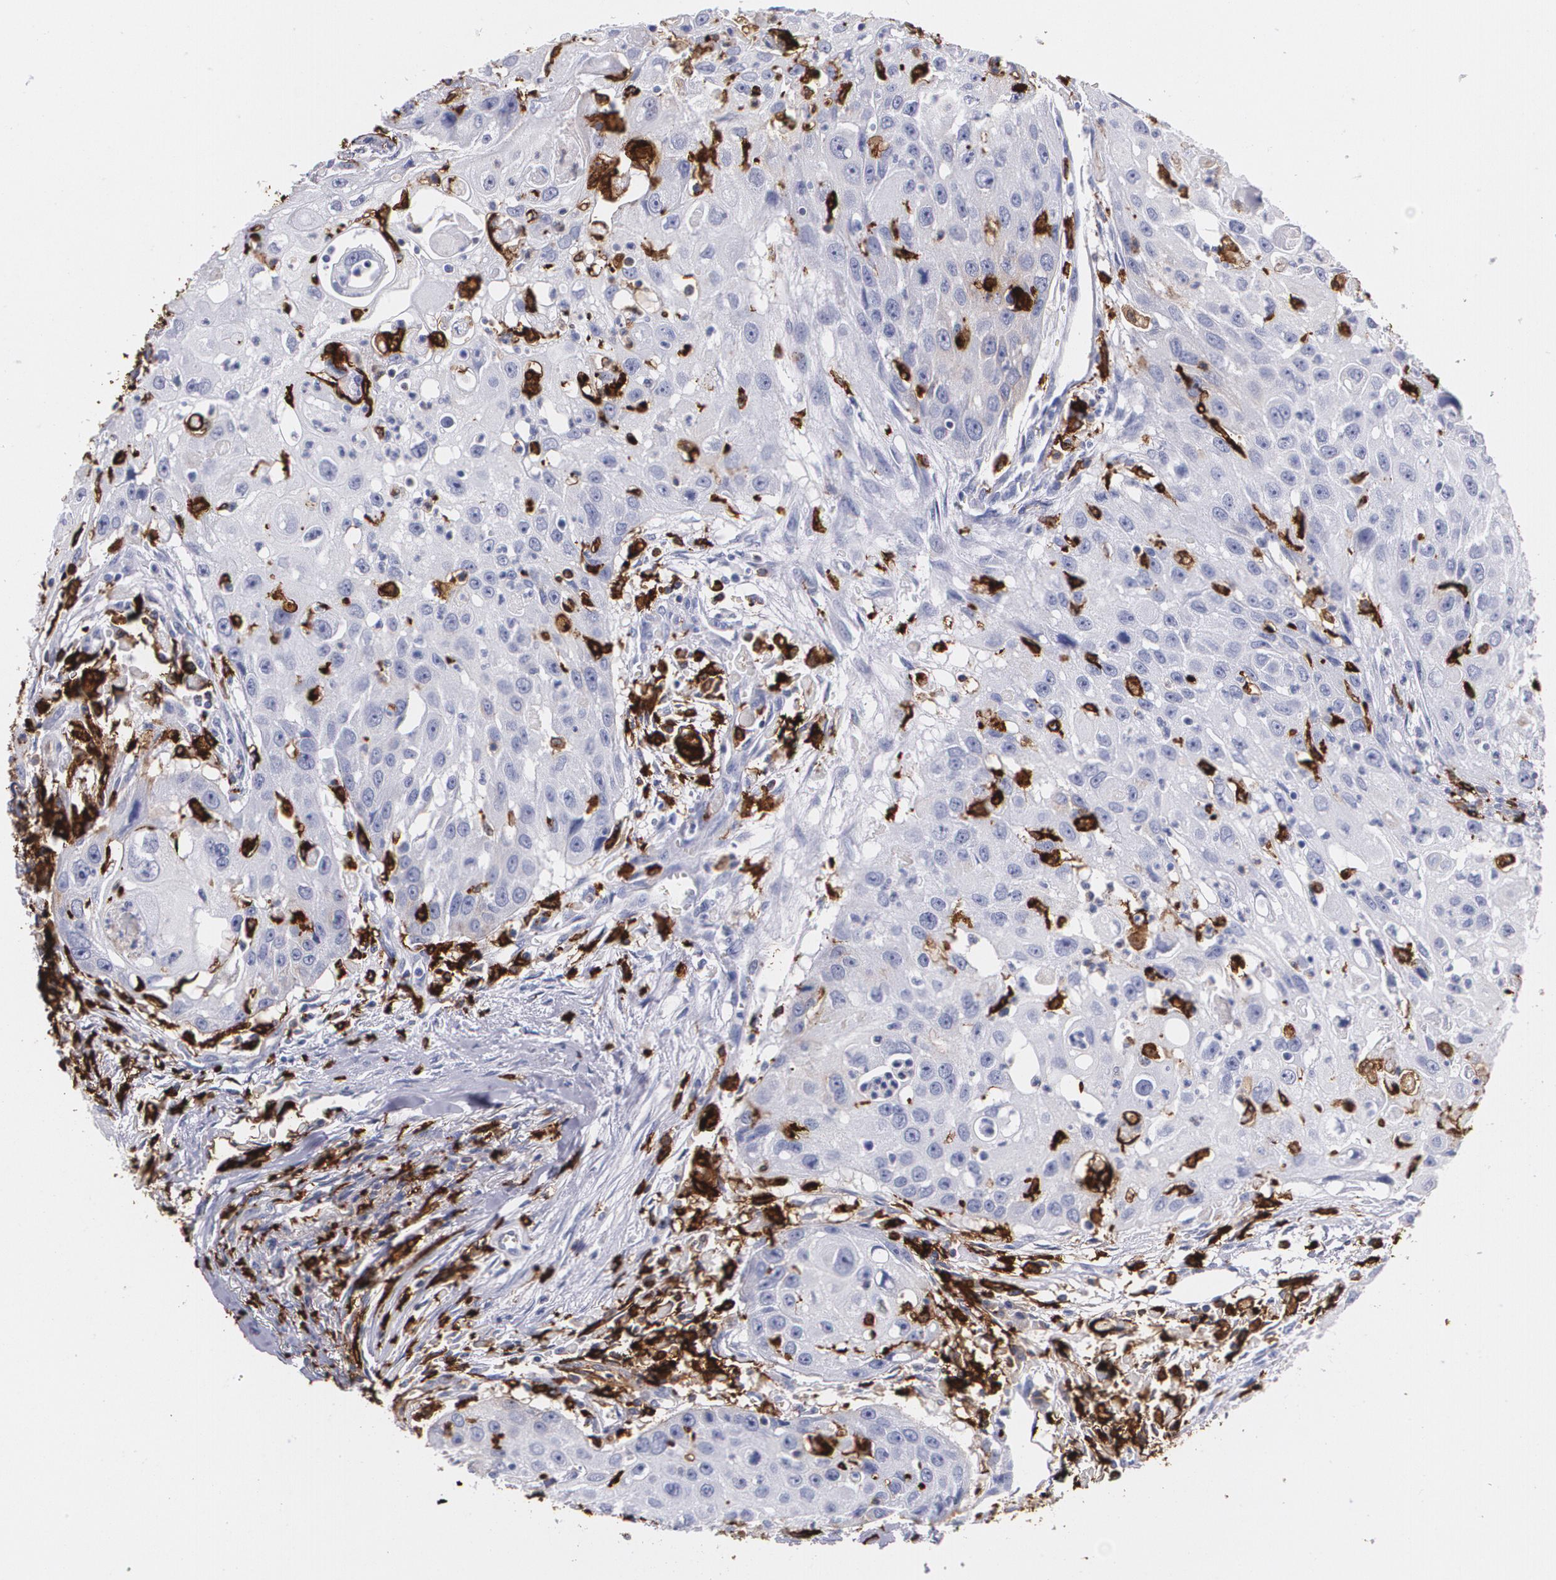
{"staining": {"intensity": "weak", "quantity": "25%-75%", "location": "cytoplasmic/membranous"}, "tissue": "head and neck cancer", "cell_type": "Tumor cells", "image_type": "cancer", "snomed": [{"axis": "morphology", "description": "Squamous cell carcinoma, NOS"}, {"axis": "topography", "description": "Head-Neck"}], "caption": "Protein staining reveals weak cytoplasmic/membranous expression in about 25%-75% of tumor cells in head and neck squamous cell carcinoma.", "gene": "HLA-DRA", "patient": {"sex": "male", "age": 64}}